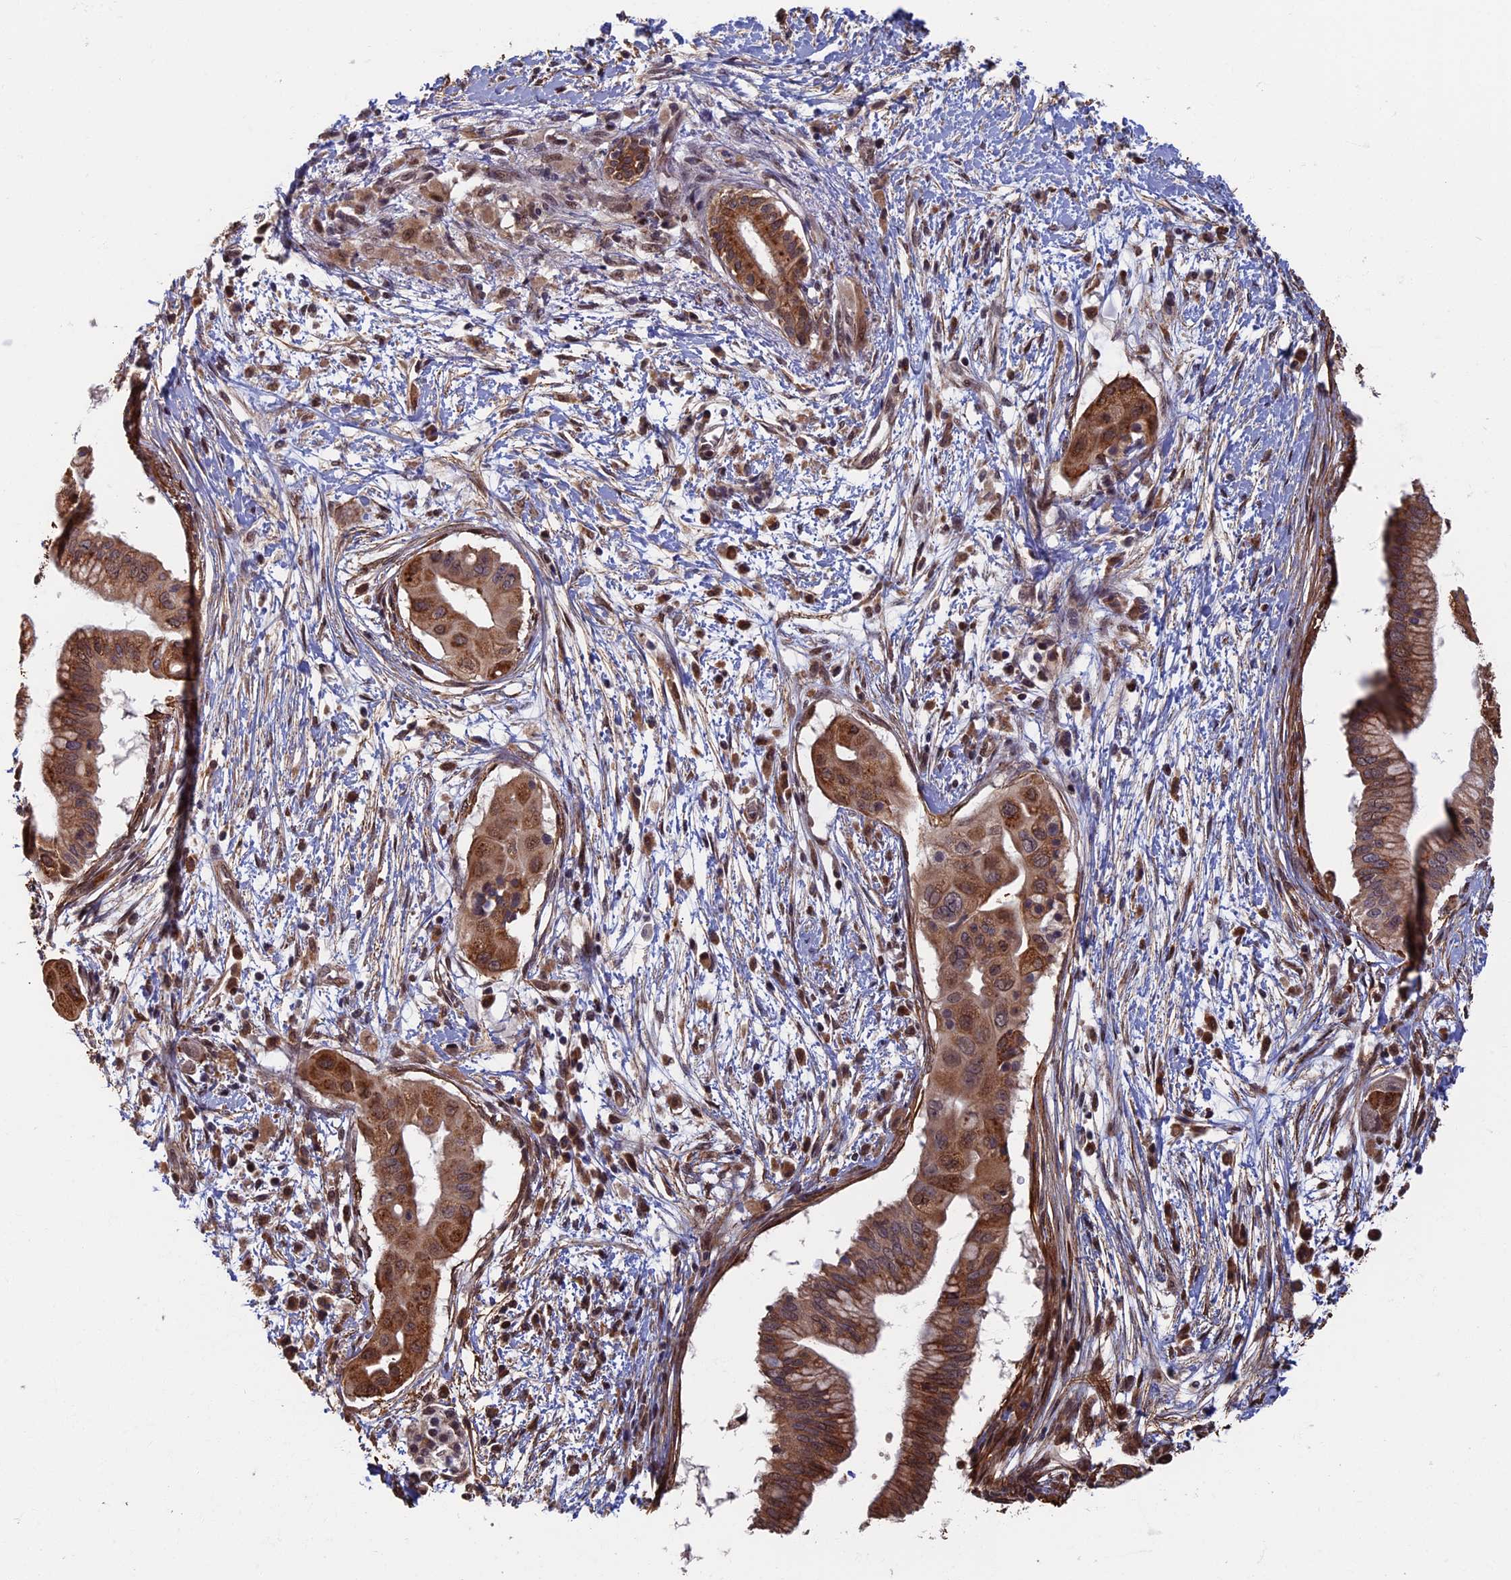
{"staining": {"intensity": "moderate", "quantity": ">75%", "location": "cytoplasmic/membranous"}, "tissue": "pancreatic cancer", "cell_type": "Tumor cells", "image_type": "cancer", "snomed": [{"axis": "morphology", "description": "Adenocarcinoma, NOS"}, {"axis": "topography", "description": "Pancreas"}], "caption": "The immunohistochemical stain highlights moderate cytoplasmic/membranous expression in tumor cells of adenocarcinoma (pancreatic) tissue.", "gene": "CTDP1", "patient": {"sex": "male", "age": 68}}